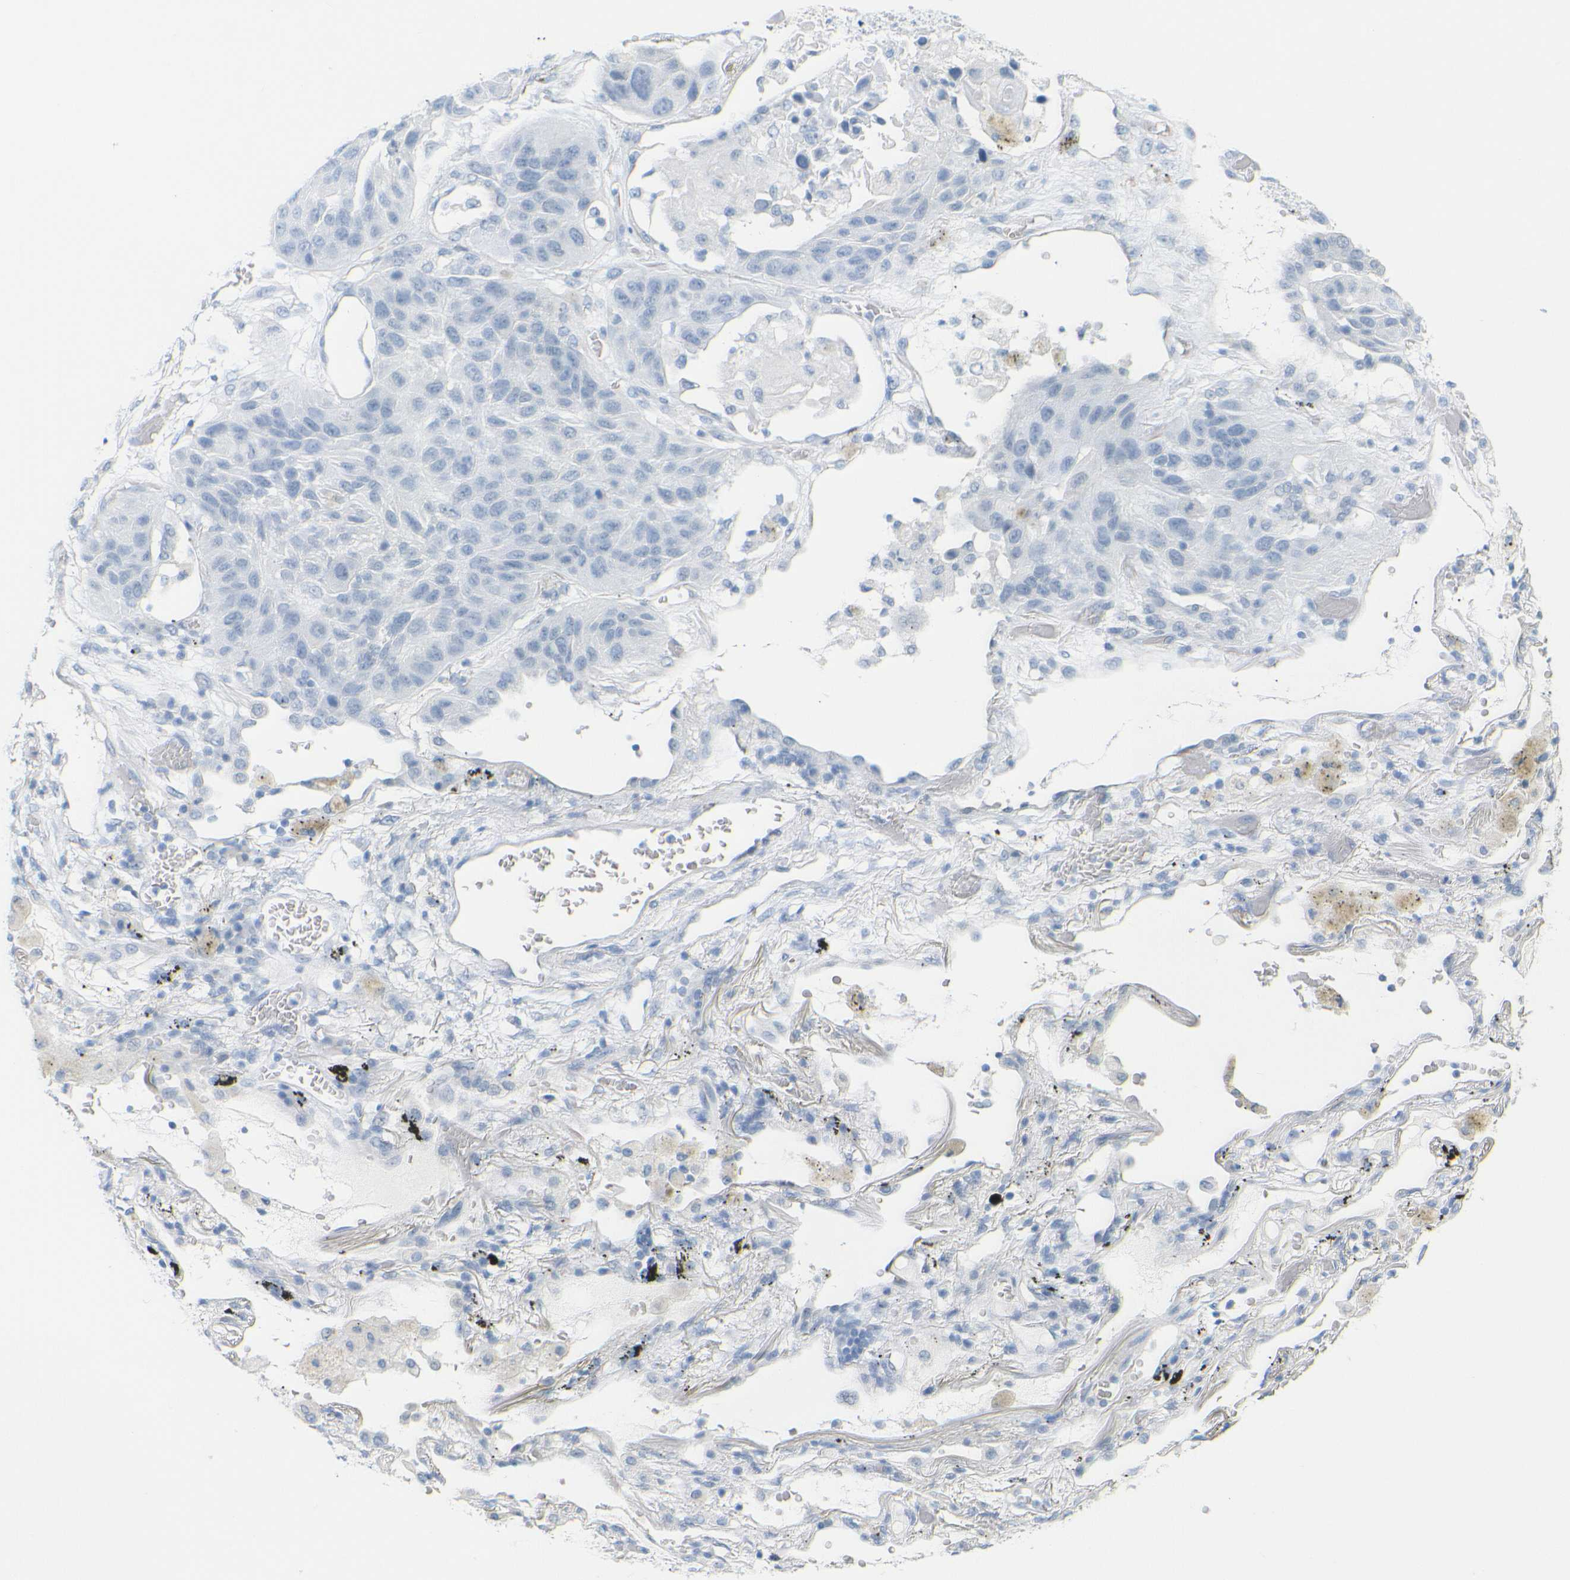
{"staining": {"intensity": "negative", "quantity": "none", "location": "none"}, "tissue": "lung cancer", "cell_type": "Tumor cells", "image_type": "cancer", "snomed": [{"axis": "morphology", "description": "Squamous cell carcinoma, NOS"}, {"axis": "topography", "description": "Lung"}], "caption": "High power microscopy histopathology image of an immunohistochemistry (IHC) histopathology image of squamous cell carcinoma (lung), revealing no significant staining in tumor cells. (Immunohistochemistry (ihc), brightfield microscopy, high magnification).", "gene": "OPN1SW", "patient": {"sex": "male", "age": 57}}